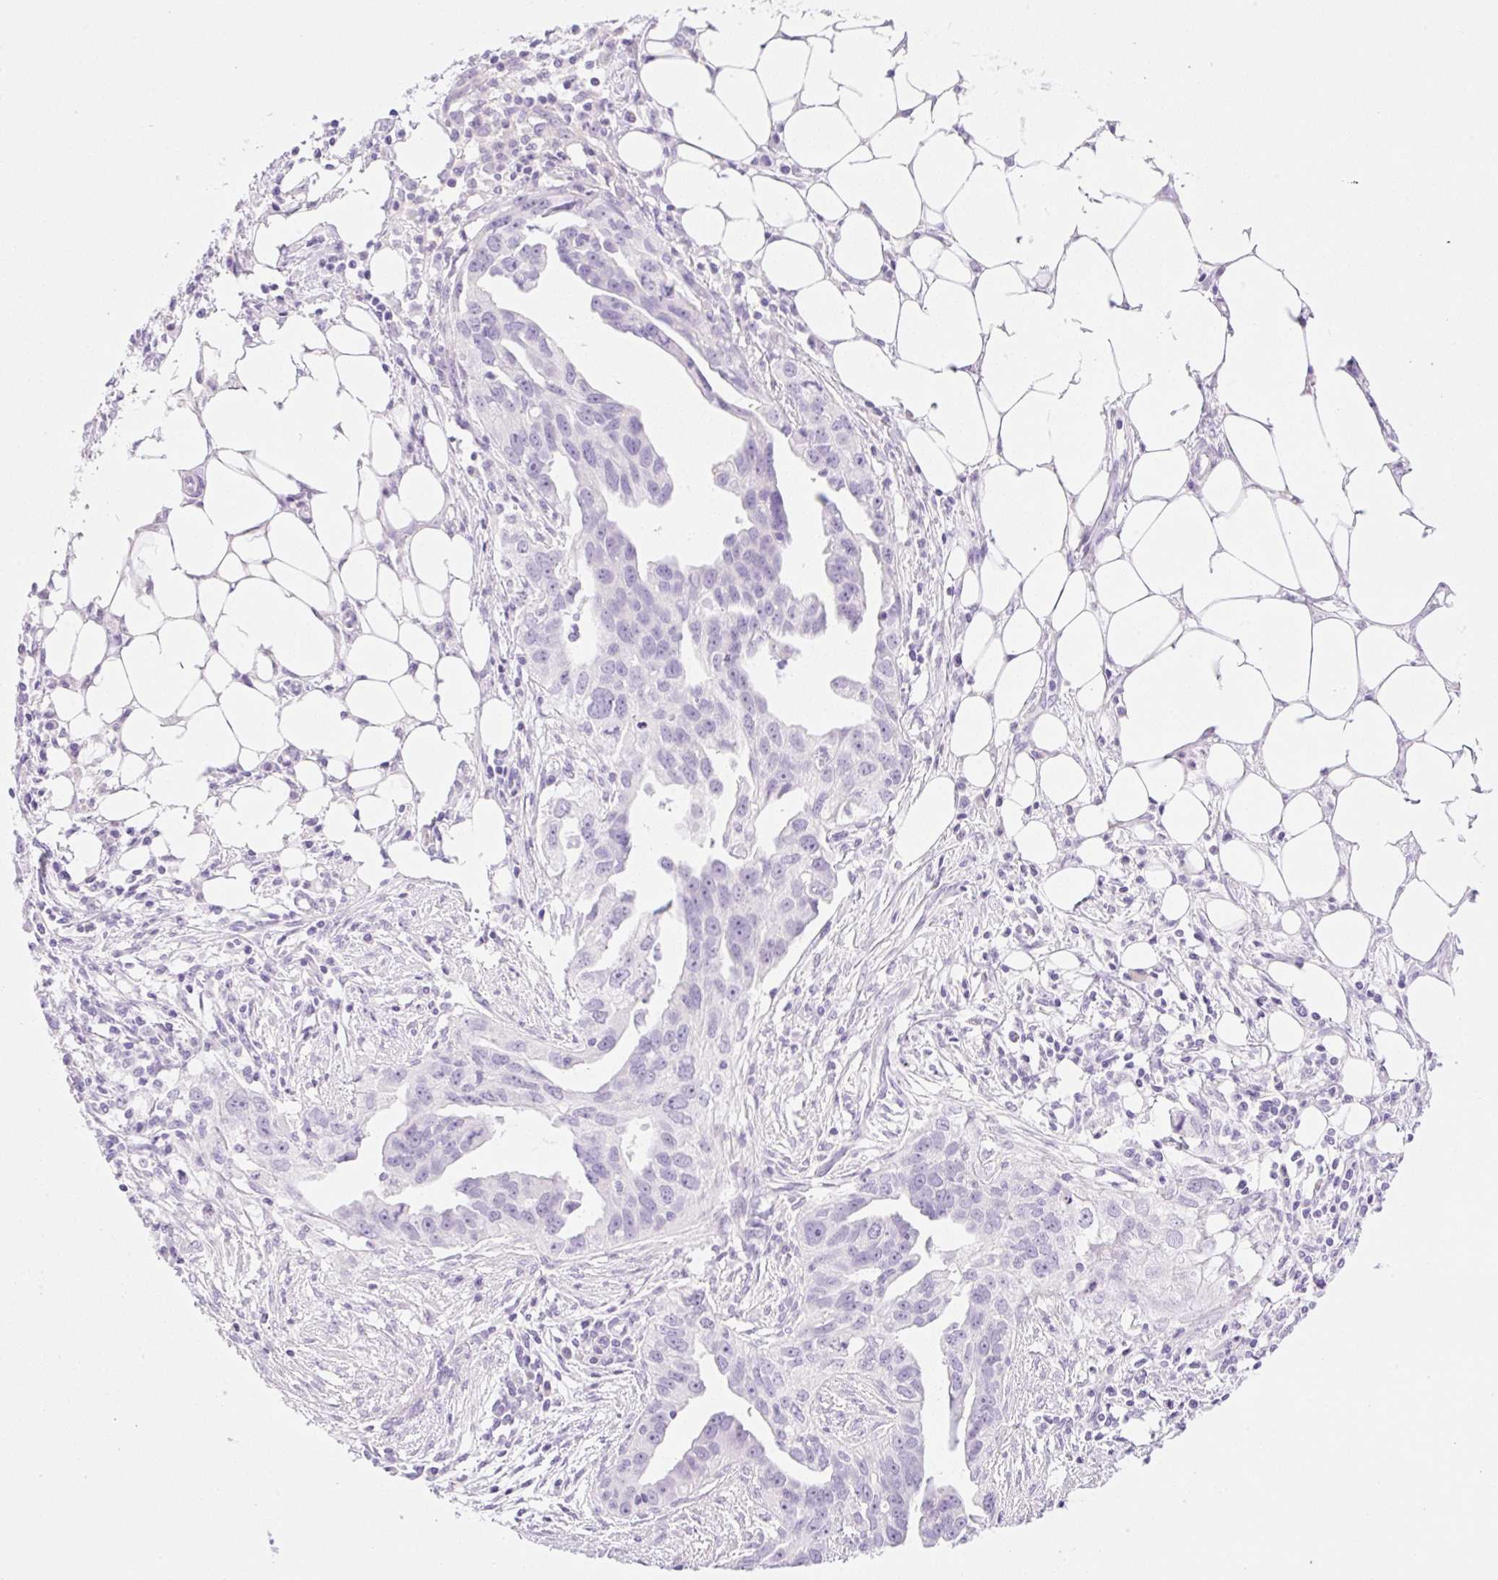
{"staining": {"intensity": "negative", "quantity": "none", "location": "none"}, "tissue": "ovarian cancer", "cell_type": "Tumor cells", "image_type": "cancer", "snomed": [{"axis": "morphology", "description": "Carcinoma, endometroid"}, {"axis": "morphology", "description": "Cystadenocarcinoma, serous, NOS"}, {"axis": "topography", "description": "Ovary"}], "caption": "Ovarian cancer was stained to show a protein in brown. There is no significant expression in tumor cells.", "gene": "PALM3", "patient": {"sex": "female", "age": 45}}